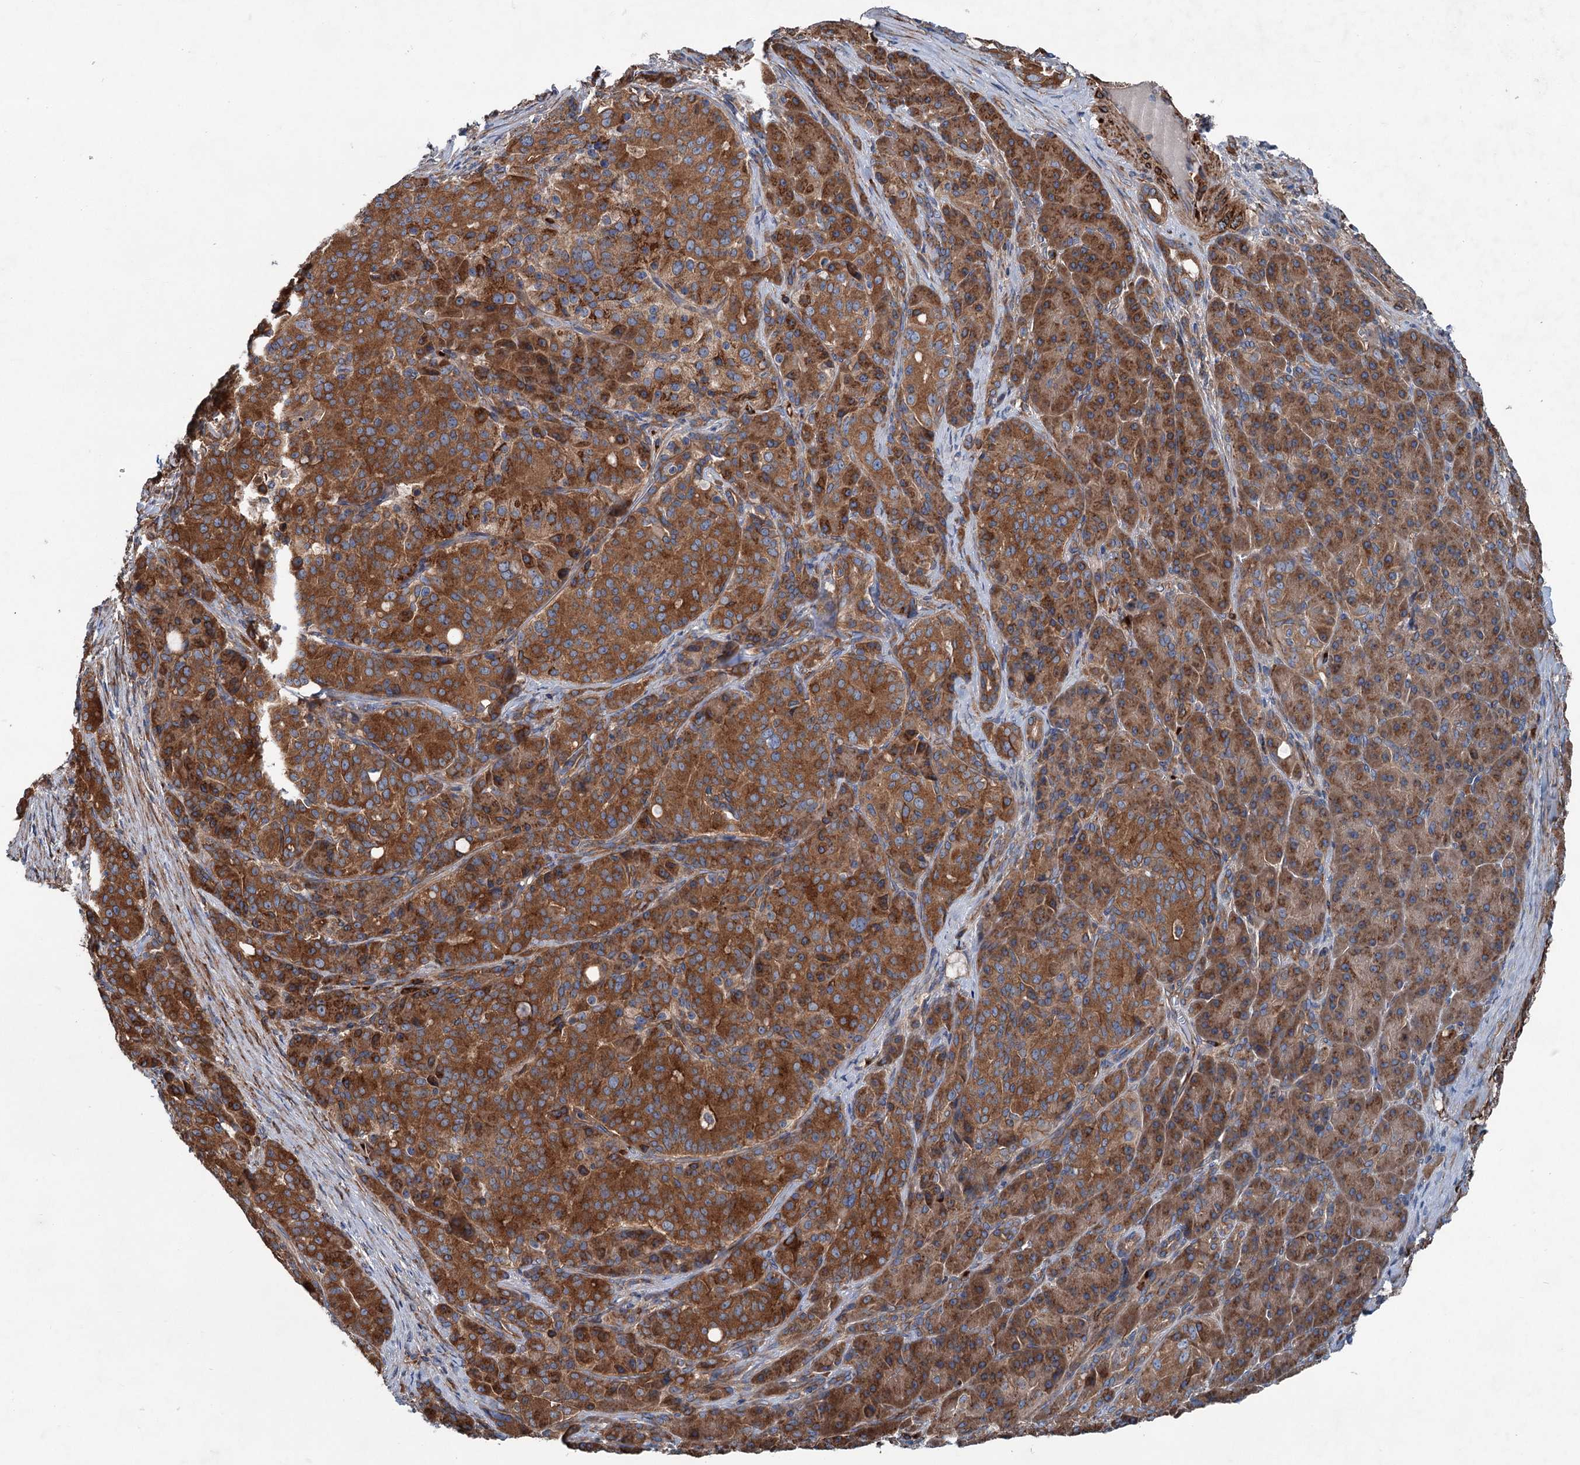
{"staining": {"intensity": "strong", "quantity": ">75%", "location": "cytoplasmic/membranous"}, "tissue": "pancreatic cancer", "cell_type": "Tumor cells", "image_type": "cancer", "snomed": [{"axis": "morphology", "description": "Adenocarcinoma, NOS"}, {"axis": "topography", "description": "Pancreas"}], "caption": "Pancreatic cancer (adenocarcinoma) tissue reveals strong cytoplasmic/membranous expression in approximately >75% of tumor cells (DAB (3,3'-diaminobenzidine) IHC, brown staining for protein, blue staining for nuclei).", "gene": "CALCOCO1", "patient": {"sex": "female", "age": 74}}